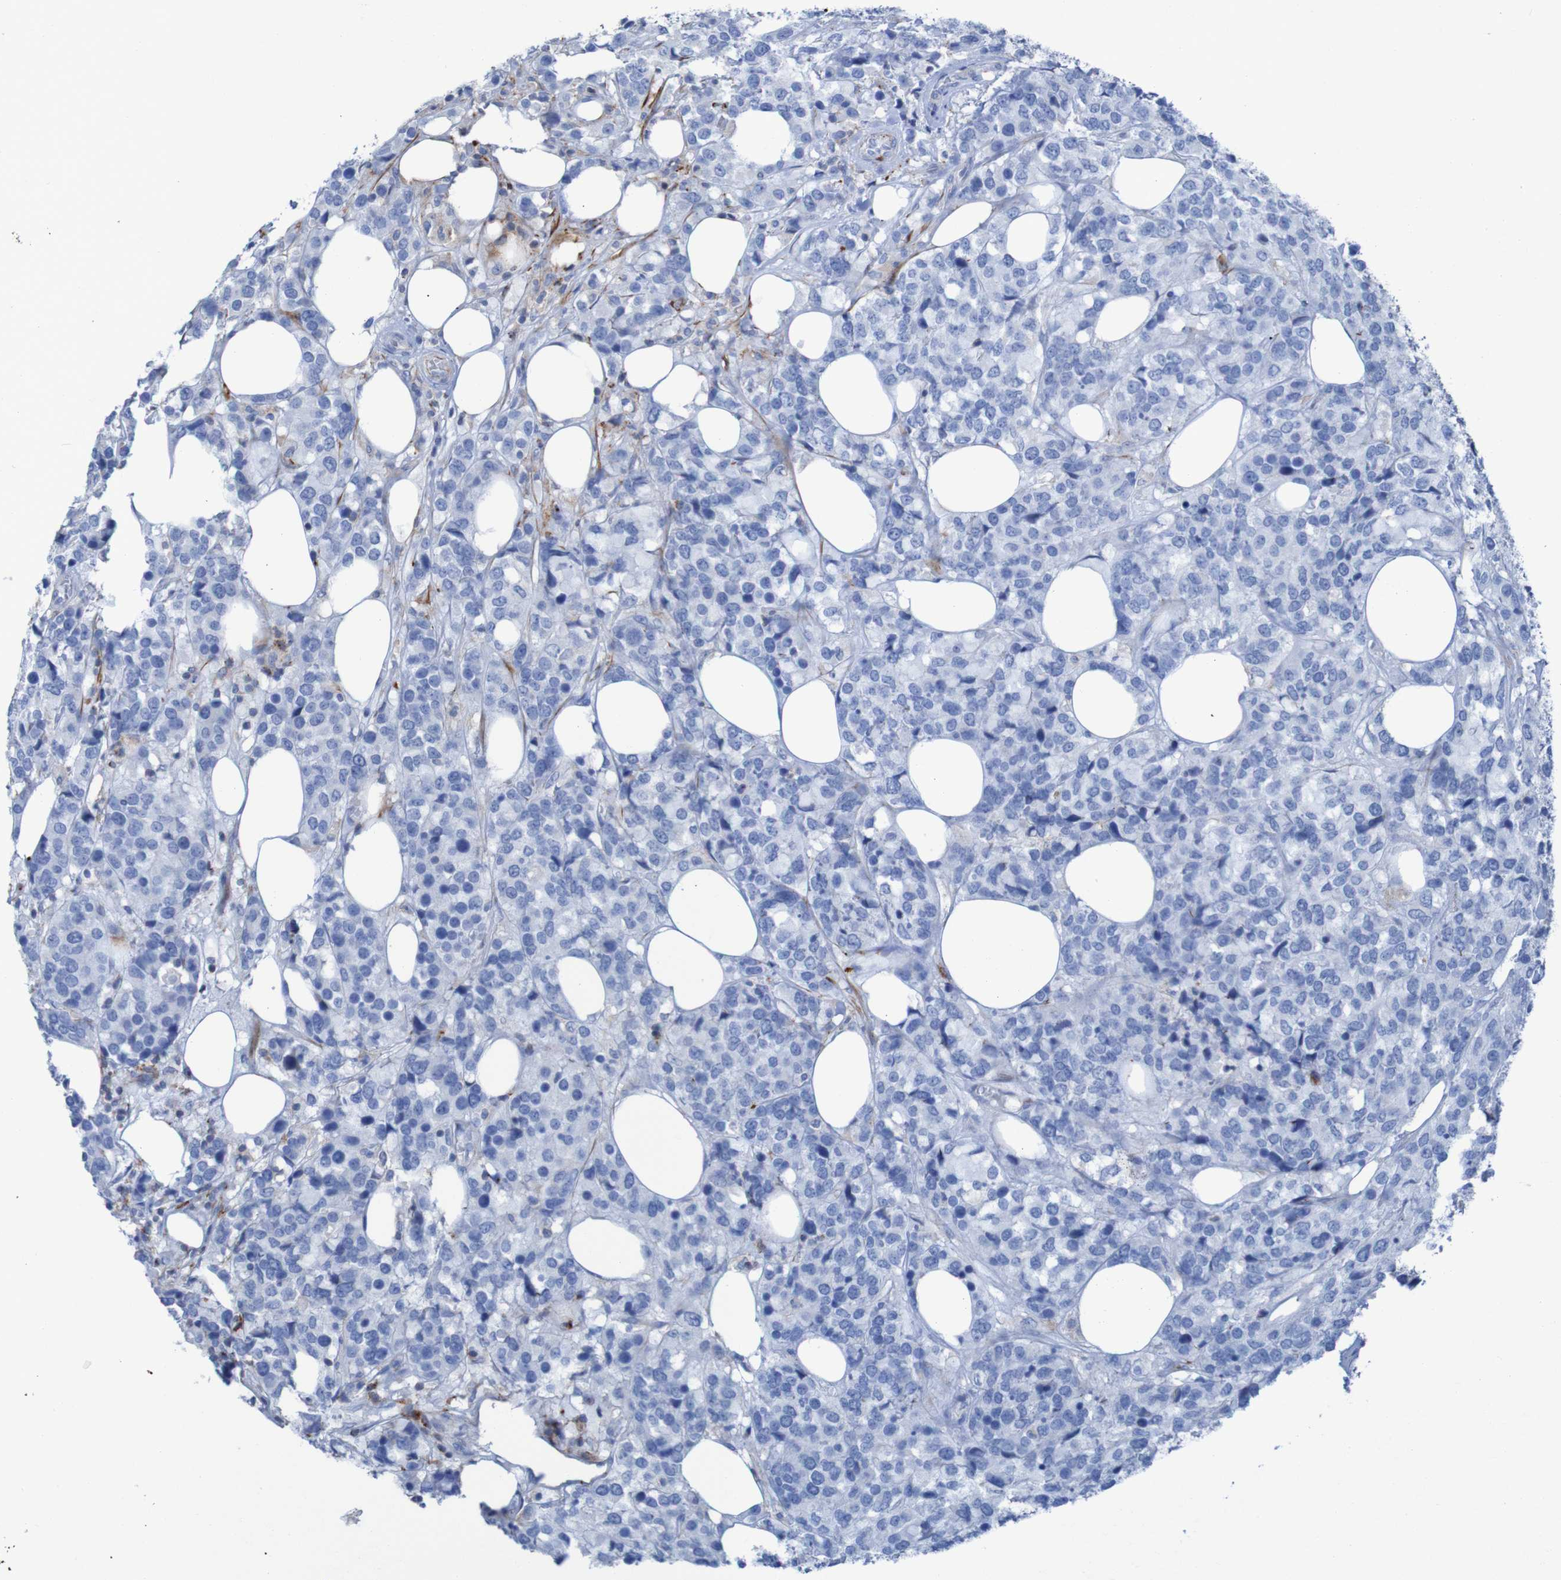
{"staining": {"intensity": "negative", "quantity": "none", "location": "none"}, "tissue": "breast cancer", "cell_type": "Tumor cells", "image_type": "cancer", "snomed": [{"axis": "morphology", "description": "Lobular carcinoma"}, {"axis": "topography", "description": "Breast"}], "caption": "An immunohistochemistry image of lobular carcinoma (breast) is shown. There is no staining in tumor cells of lobular carcinoma (breast).", "gene": "RNF182", "patient": {"sex": "female", "age": 59}}